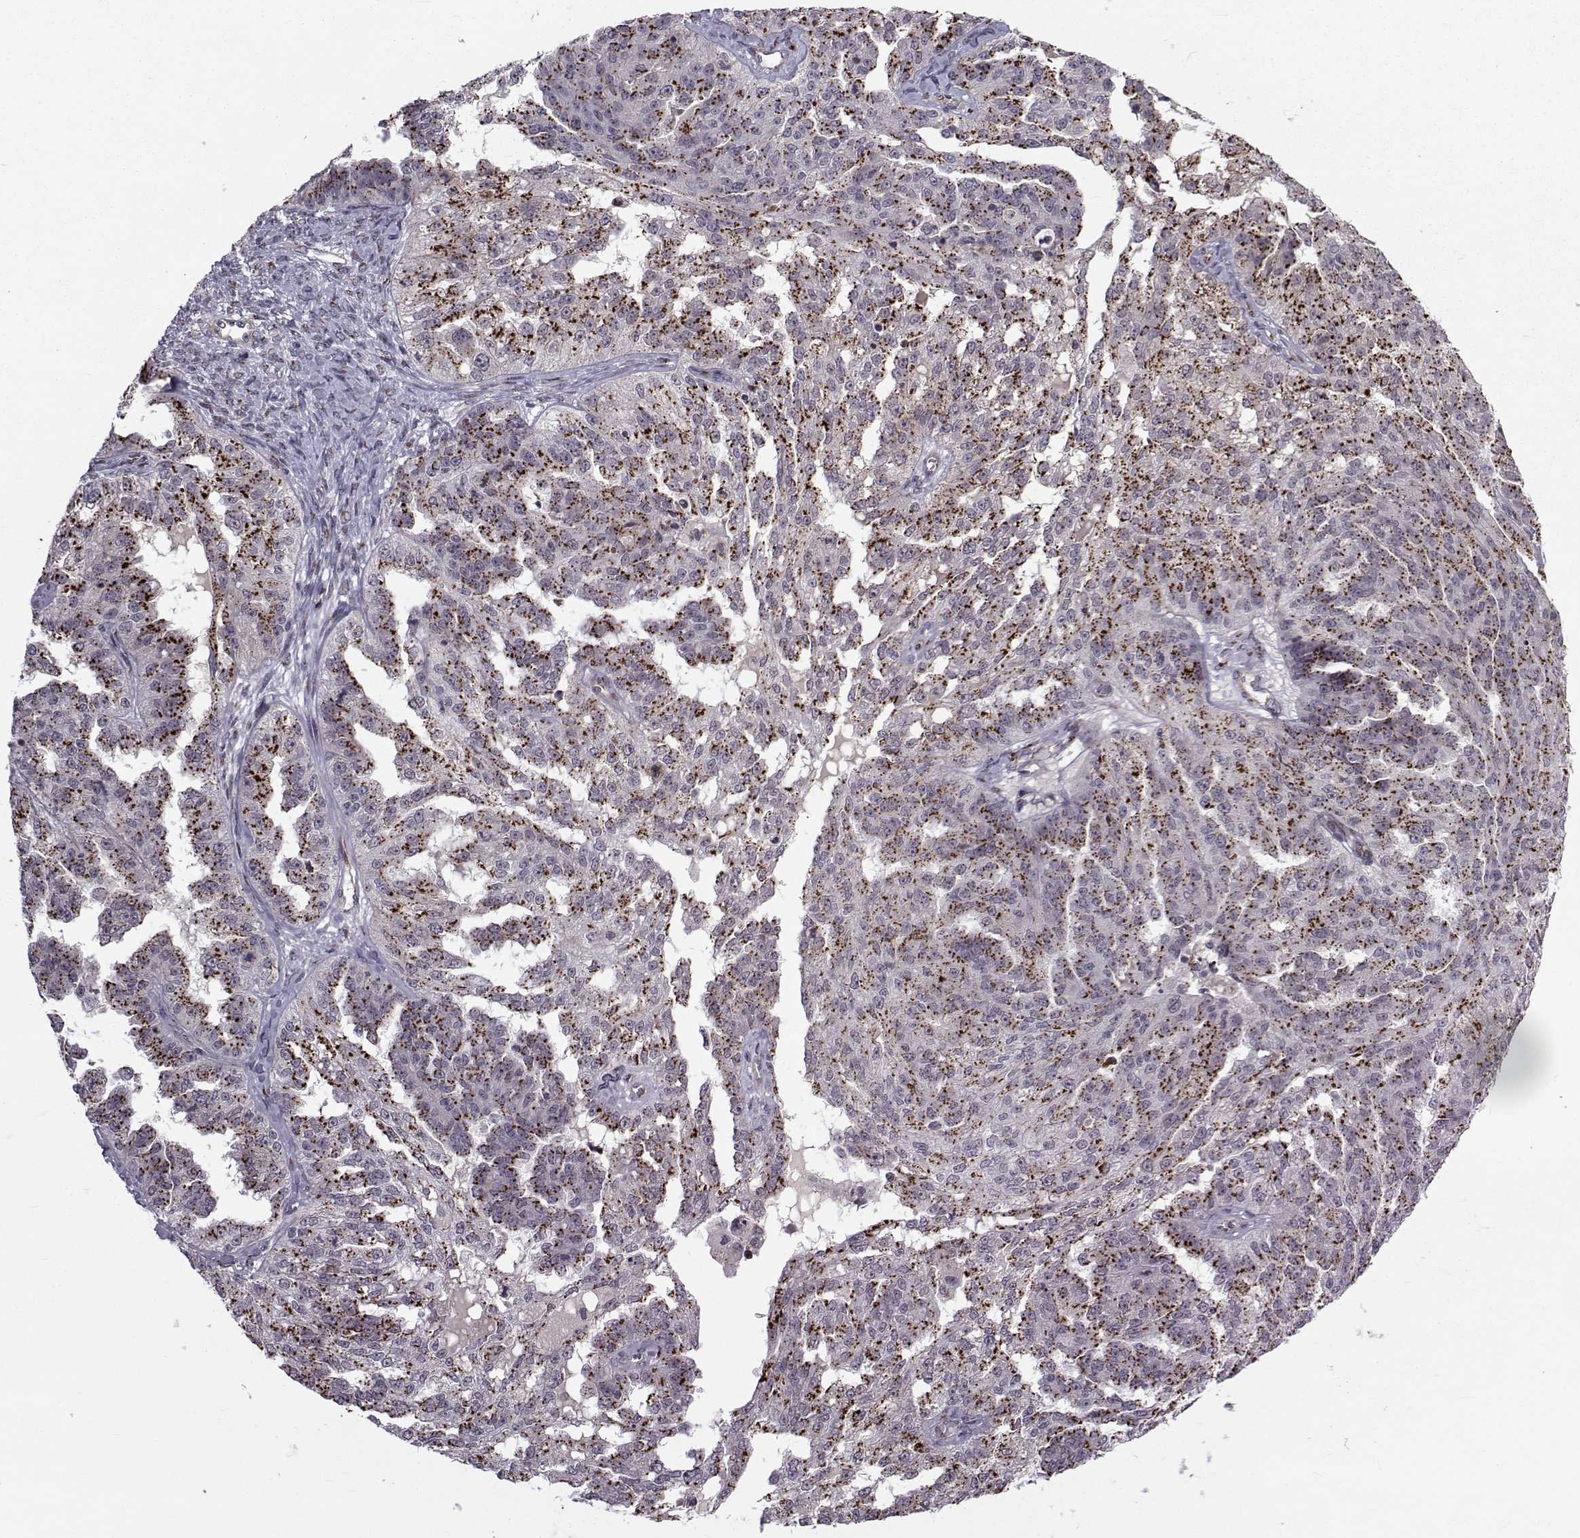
{"staining": {"intensity": "strong", "quantity": "25%-75%", "location": "cytoplasmic/membranous"}, "tissue": "ovarian cancer", "cell_type": "Tumor cells", "image_type": "cancer", "snomed": [{"axis": "morphology", "description": "Cystadenocarcinoma, serous, NOS"}, {"axis": "topography", "description": "Ovary"}], "caption": "Brown immunohistochemical staining in serous cystadenocarcinoma (ovarian) shows strong cytoplasmic/membranous staining in approximately 25%-75% of tumor cells. The staining is performed using DAB brown chromogen to label protein expression. The nuclei are counter-stained blue using hematoxylin.", "gene": "ATP6V1C2", "patient": {"sex": "female", "age": 58}}